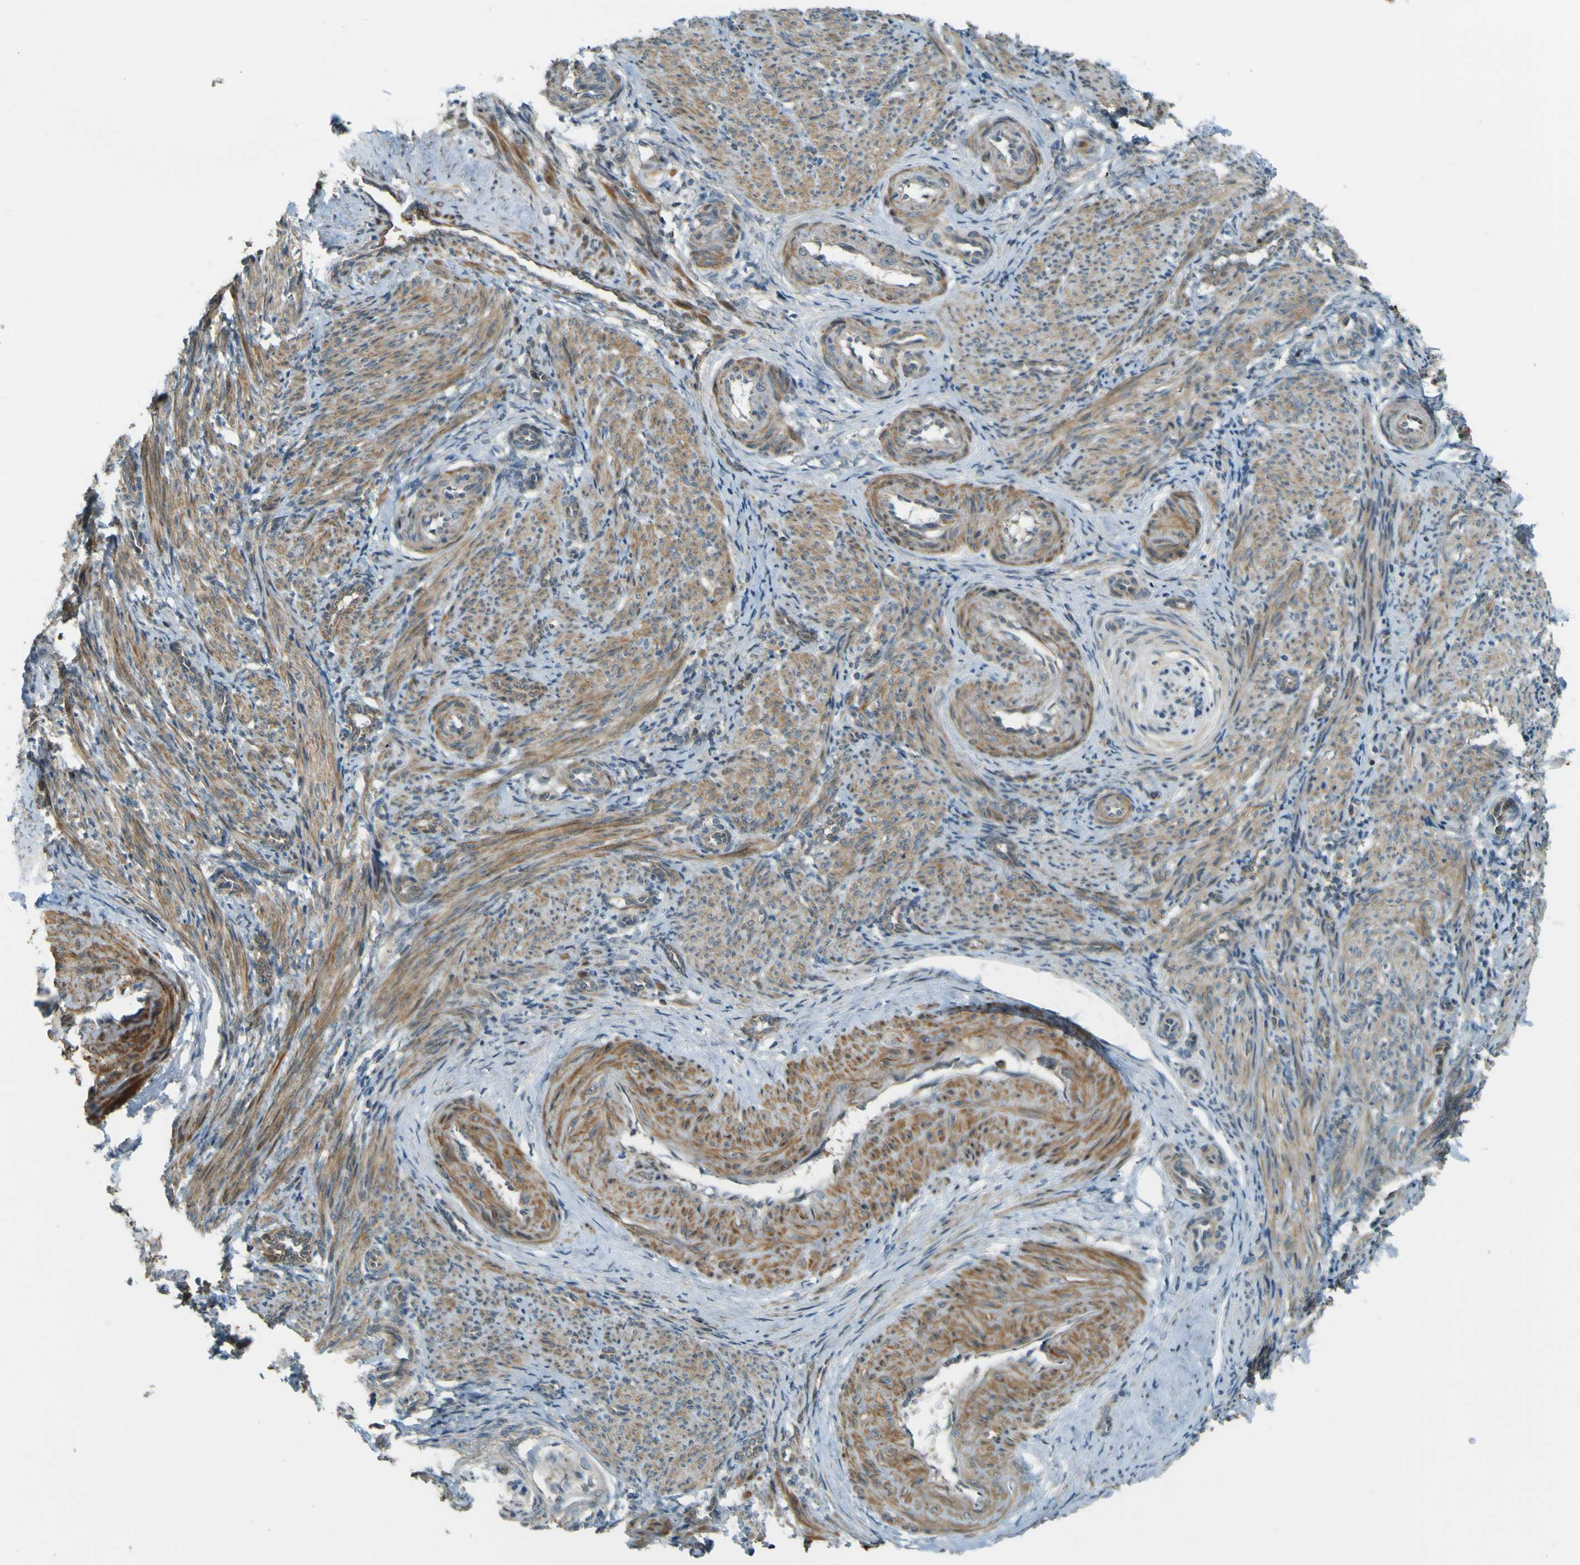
{"staining": {"intensity": "moderate", "quantity": ">75%", "location": "cytoplasmic/membranous"}, "tissue": "smooth muscle", "cell_type": "Smooth muscle cells", "image_type": "normal", "snomed": [{"axis": "morphology", "description": "Normal tissue, NOS"}, {"axis": "topography", "description": "Endometrium"}], "caption": "High-power microscopy captured an immunohistochemistry image of normal smooth muscle, revealing moderate cytoplasmic/membranous staining in about >75% of smooth muscle cells. The protein is shown in brown color, while the nuclei are stained blue.", "gene": "LPCAT1", "patient": {"sex": "female", "age": 33}}